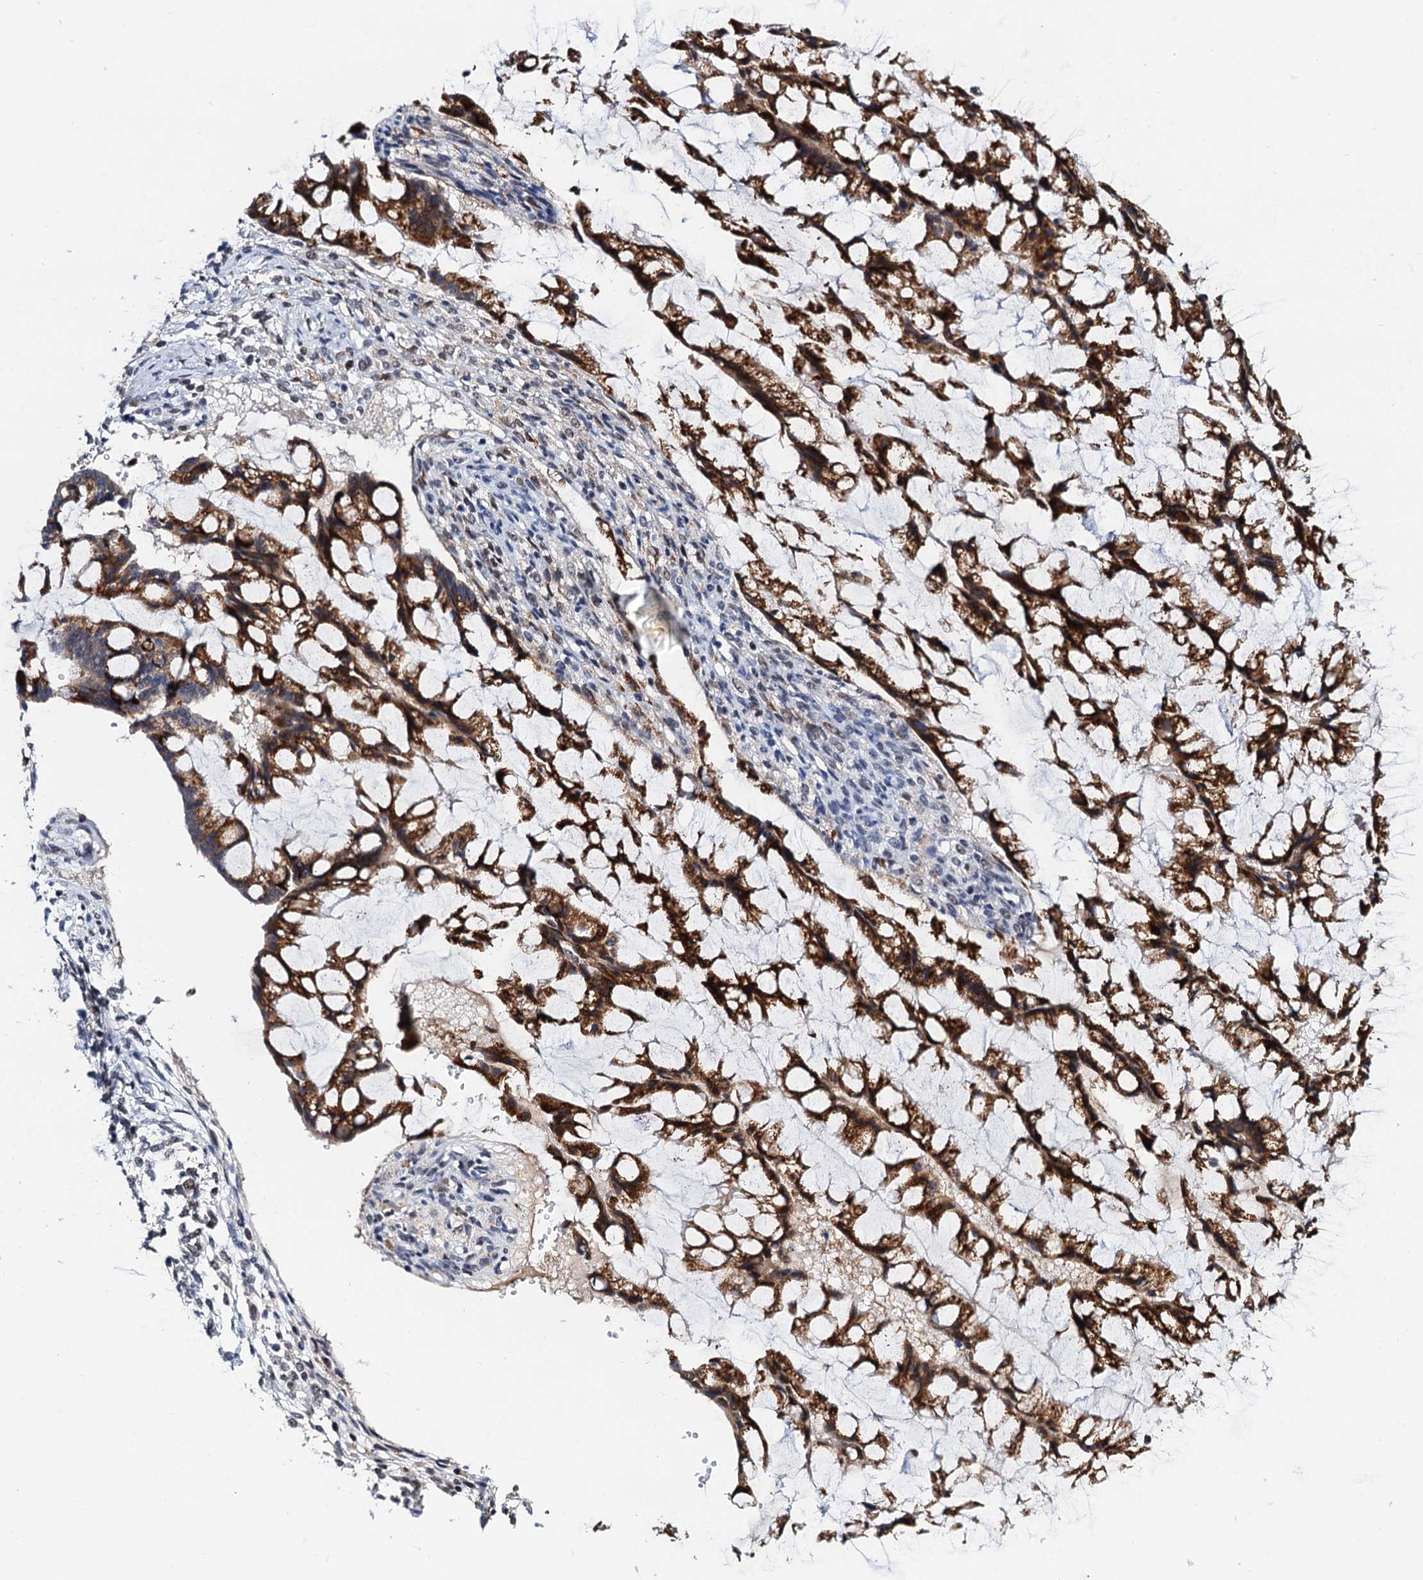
{"staining": {"intensity": "strong", "quantity": ">75%", "location": "cytoplasmic/membranous"}, "tissue": "ovarian cancer", "cell_type": "Tumor cells", "image_type": "cancer", "snomed": [{"axis": "morphology", "description": "Cystadenocarcinoma, mucinous, NOS"}, {"axis": "topography", "description": "Ovary"}], "caption": "High-power microscopy captured an IHC histopathology image of ovarian cancer (mucinous cystadenocarcinoma), revealing strong cytoplasmic/membranous staining in about >75% of tumor cells.", "gene": "SLC7A10", "patient": {"sex": "female", "age": 73}}